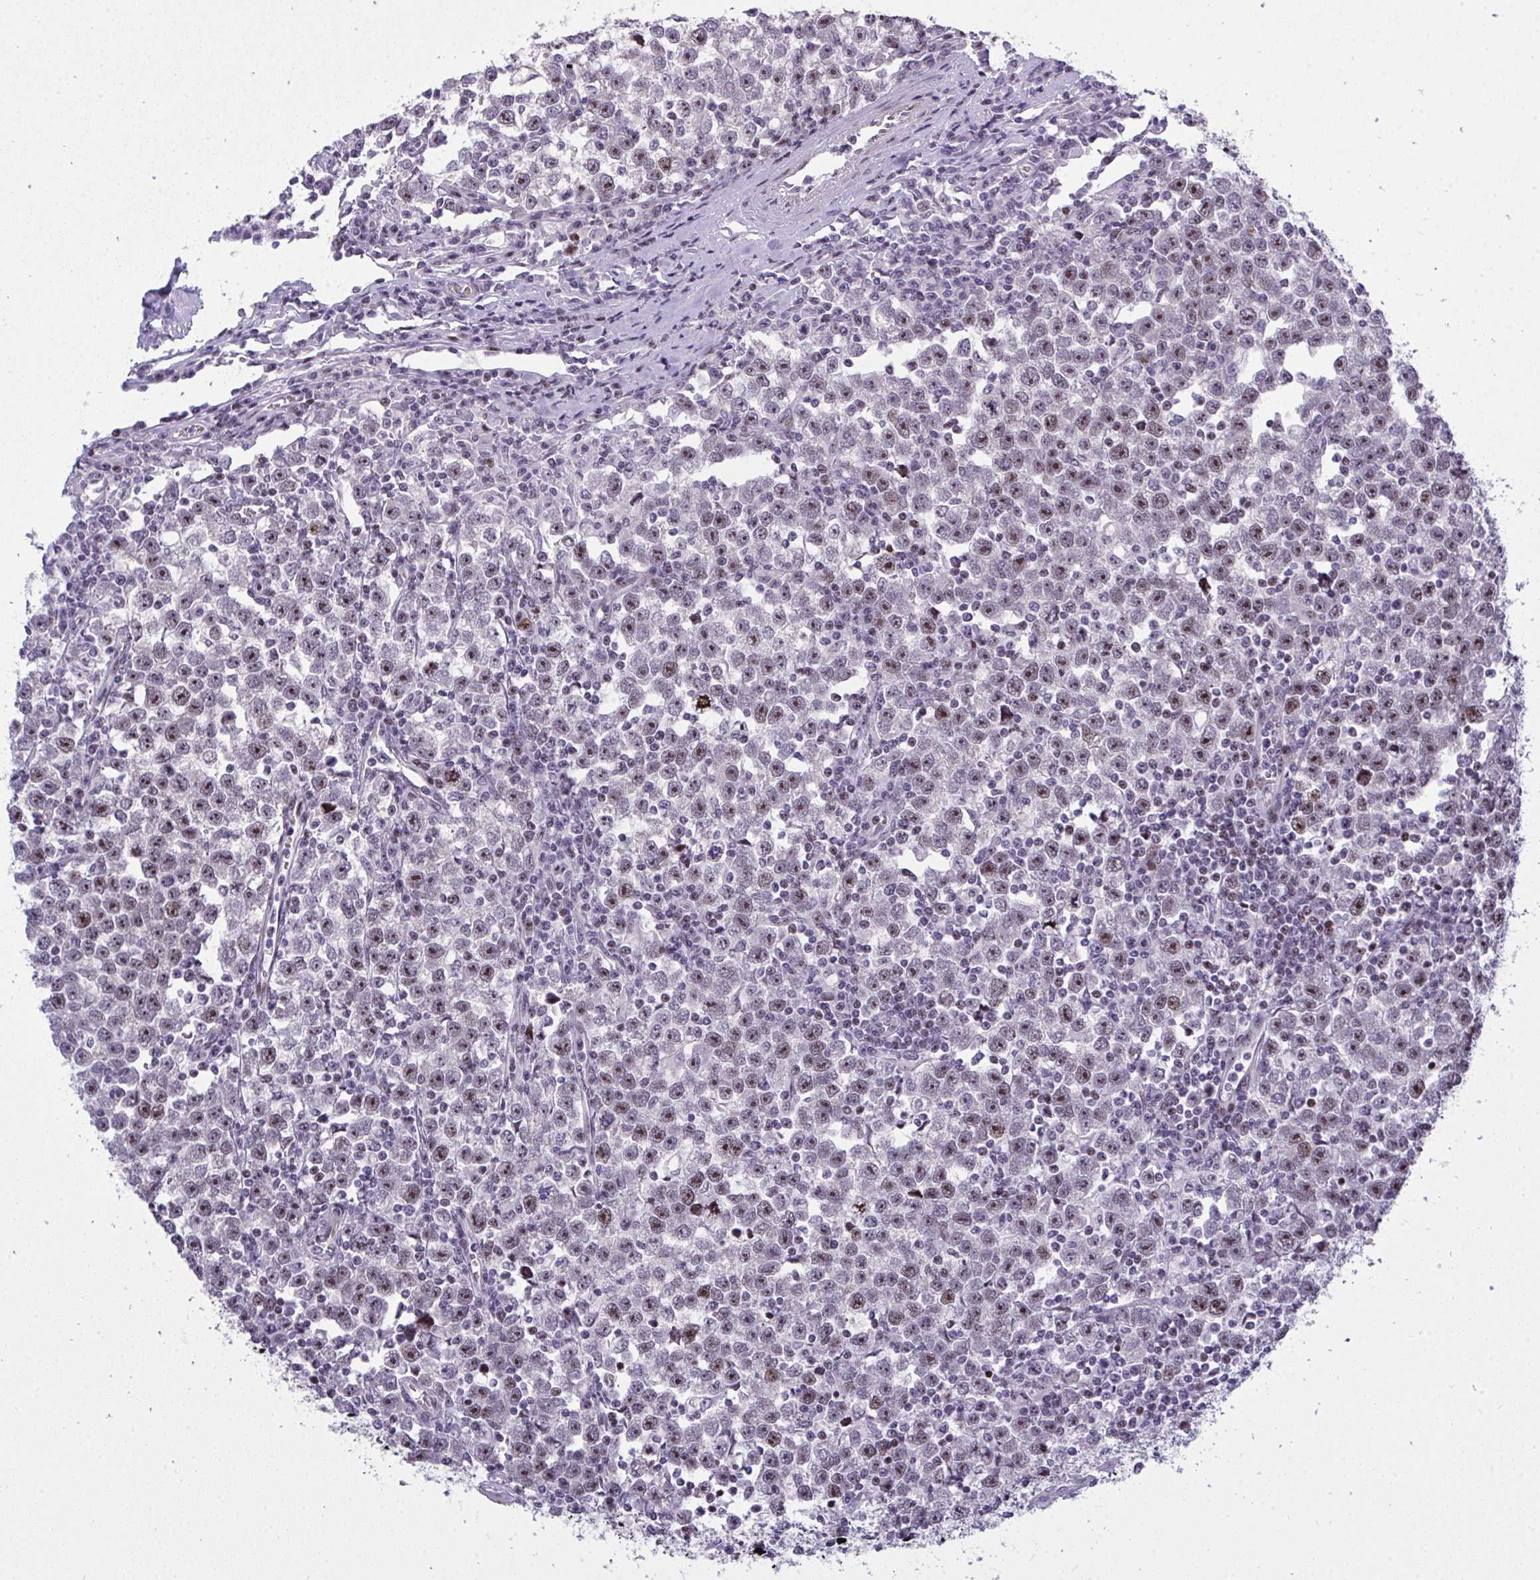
{"staining": {"intensity": "weak", "quantity": ">75%", "location": "nuclear"}, "tissue": "testis cancer", "cell_type": "Tumor cells", "image_type": "cancer", "snomed": [{"axis": "morphology", "description": "Seminoma, NOS"}, {"axis": "topography", "description": "Testis"}], "caption": "This is a micrograph of immunohistochemistry (IHC) staining of seminoma (testis), which shows weak staining in the nuclear of tumor cells.", "gene": "PLPPR3", "patient": {"sex": "male", "age": 43}}